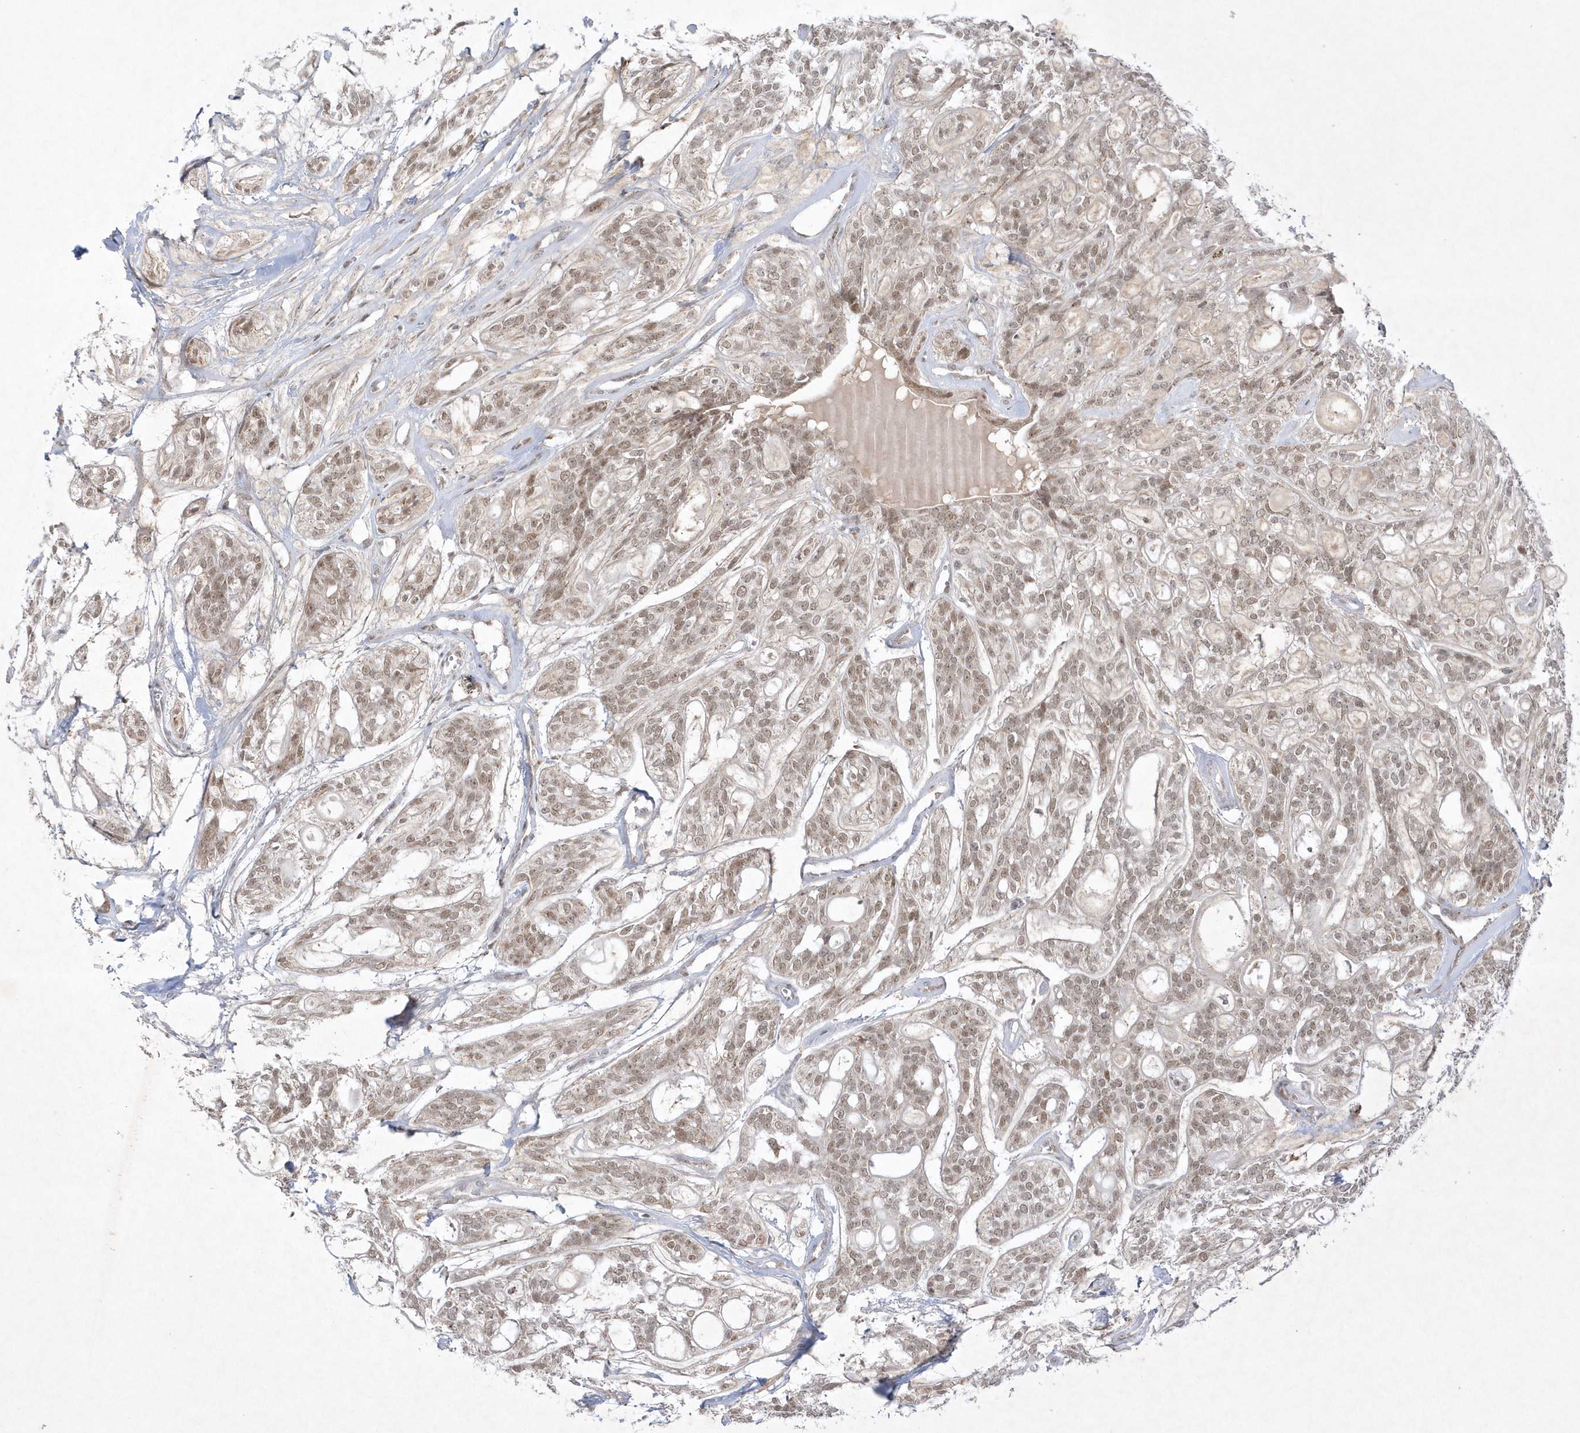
{"staining": {"intensity": "weak", "quantity": ">75%", "location": "nuclear"}, "tissue": "head and neck cancer", "cell_type": "Tumor cells", "image_type": "cancer", "snomed": [{"axis": "morphology", "description": "Adenocarcinoma, NOS"}, {"axis": "topography", "description": "Head-Neck"}], "caption": "Adenocarcinoma (head and neck) stained with a protein marker exhibits weak staining in tumor cells.", "gene": "CPSF3", "patient": {"sex": "male", "age": 66}}